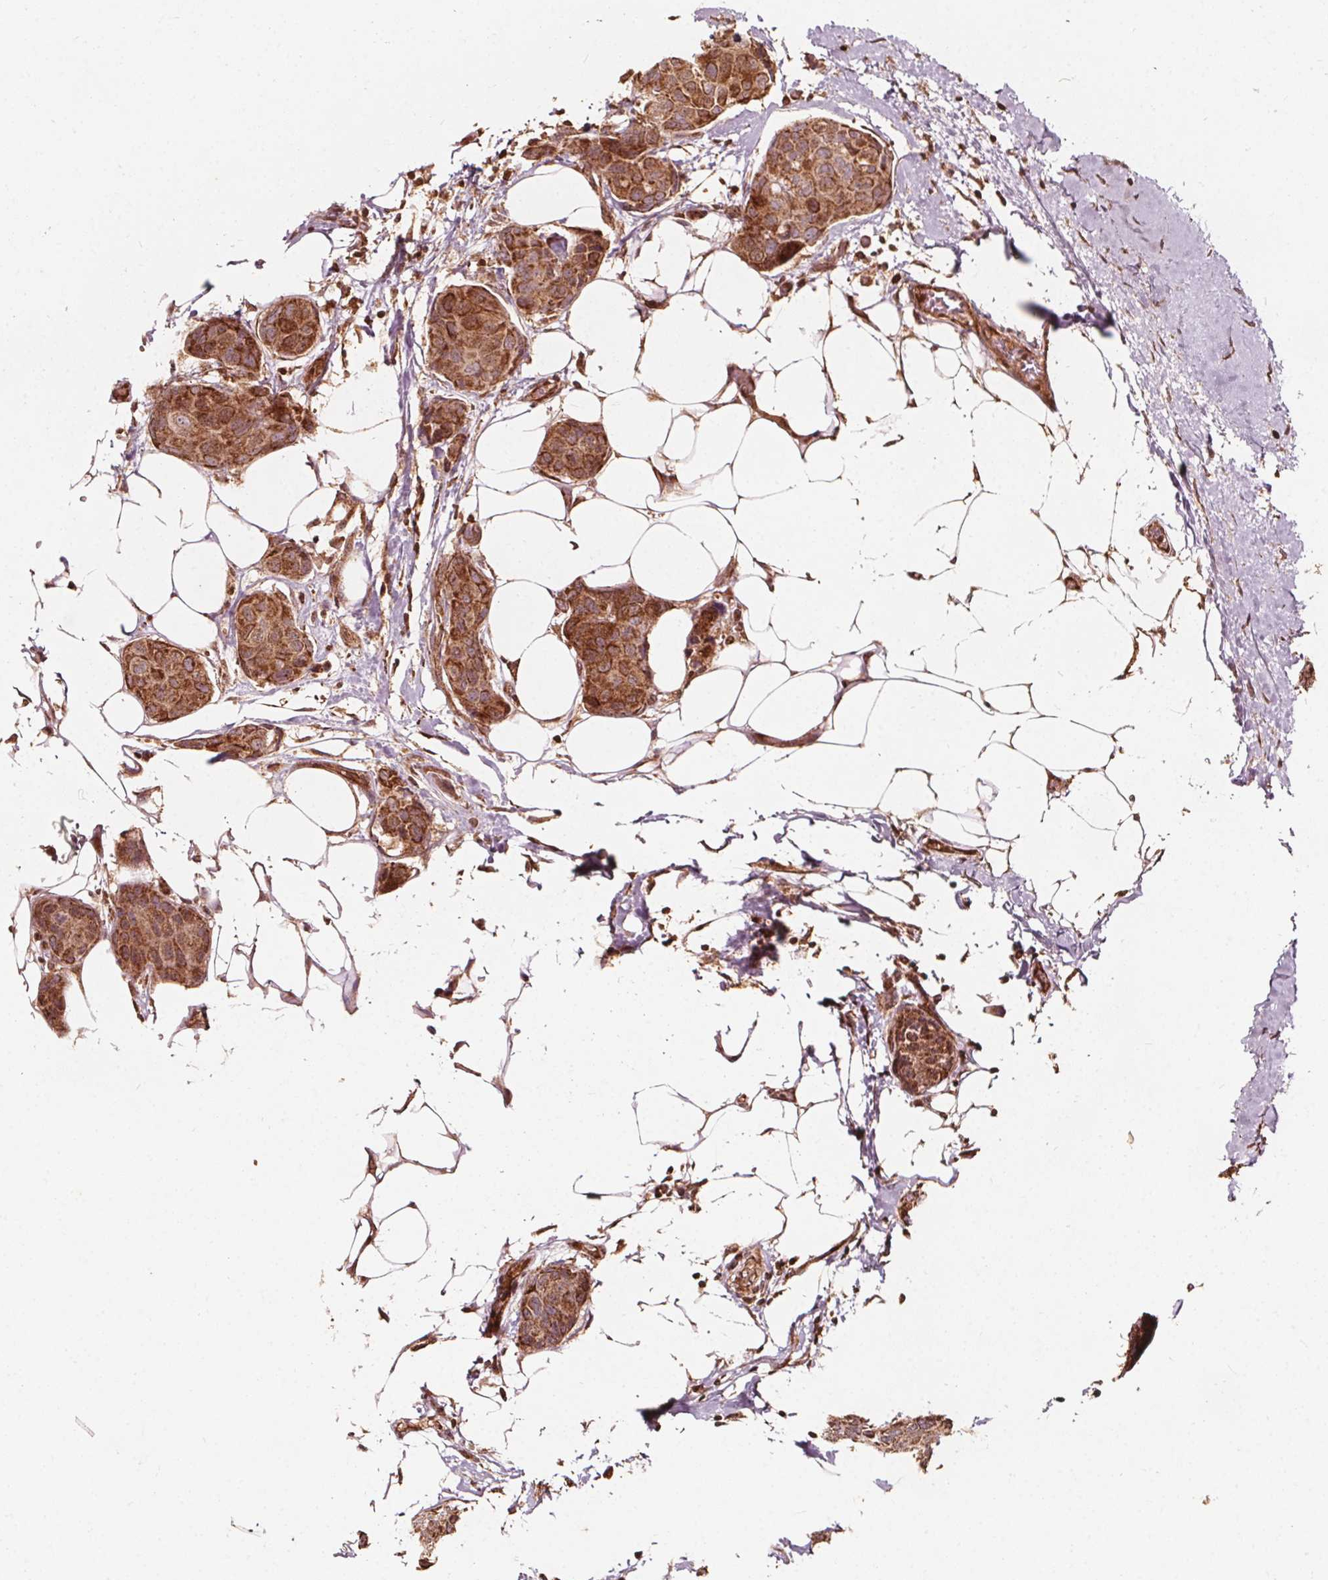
{"staining": {"intensity": "moderate", "quantity": ">75%", "location": "cytoplasmic/membranous"}, "tissue": "breast cancer", "cell_type": "Tumor cells", "image_type": "cancer", "snomed": [{"axis": "morphology", "description": "Duct carcinoma"}, {"axis": "topography", "description": "Breast"}], "caption": "Moderate cytoplasmic/membranous protein staining is appreciated in about >75% of tumor cells in breast cancer.", "gene": "AIP", "patient": {"sex": "female", "age": 80}}